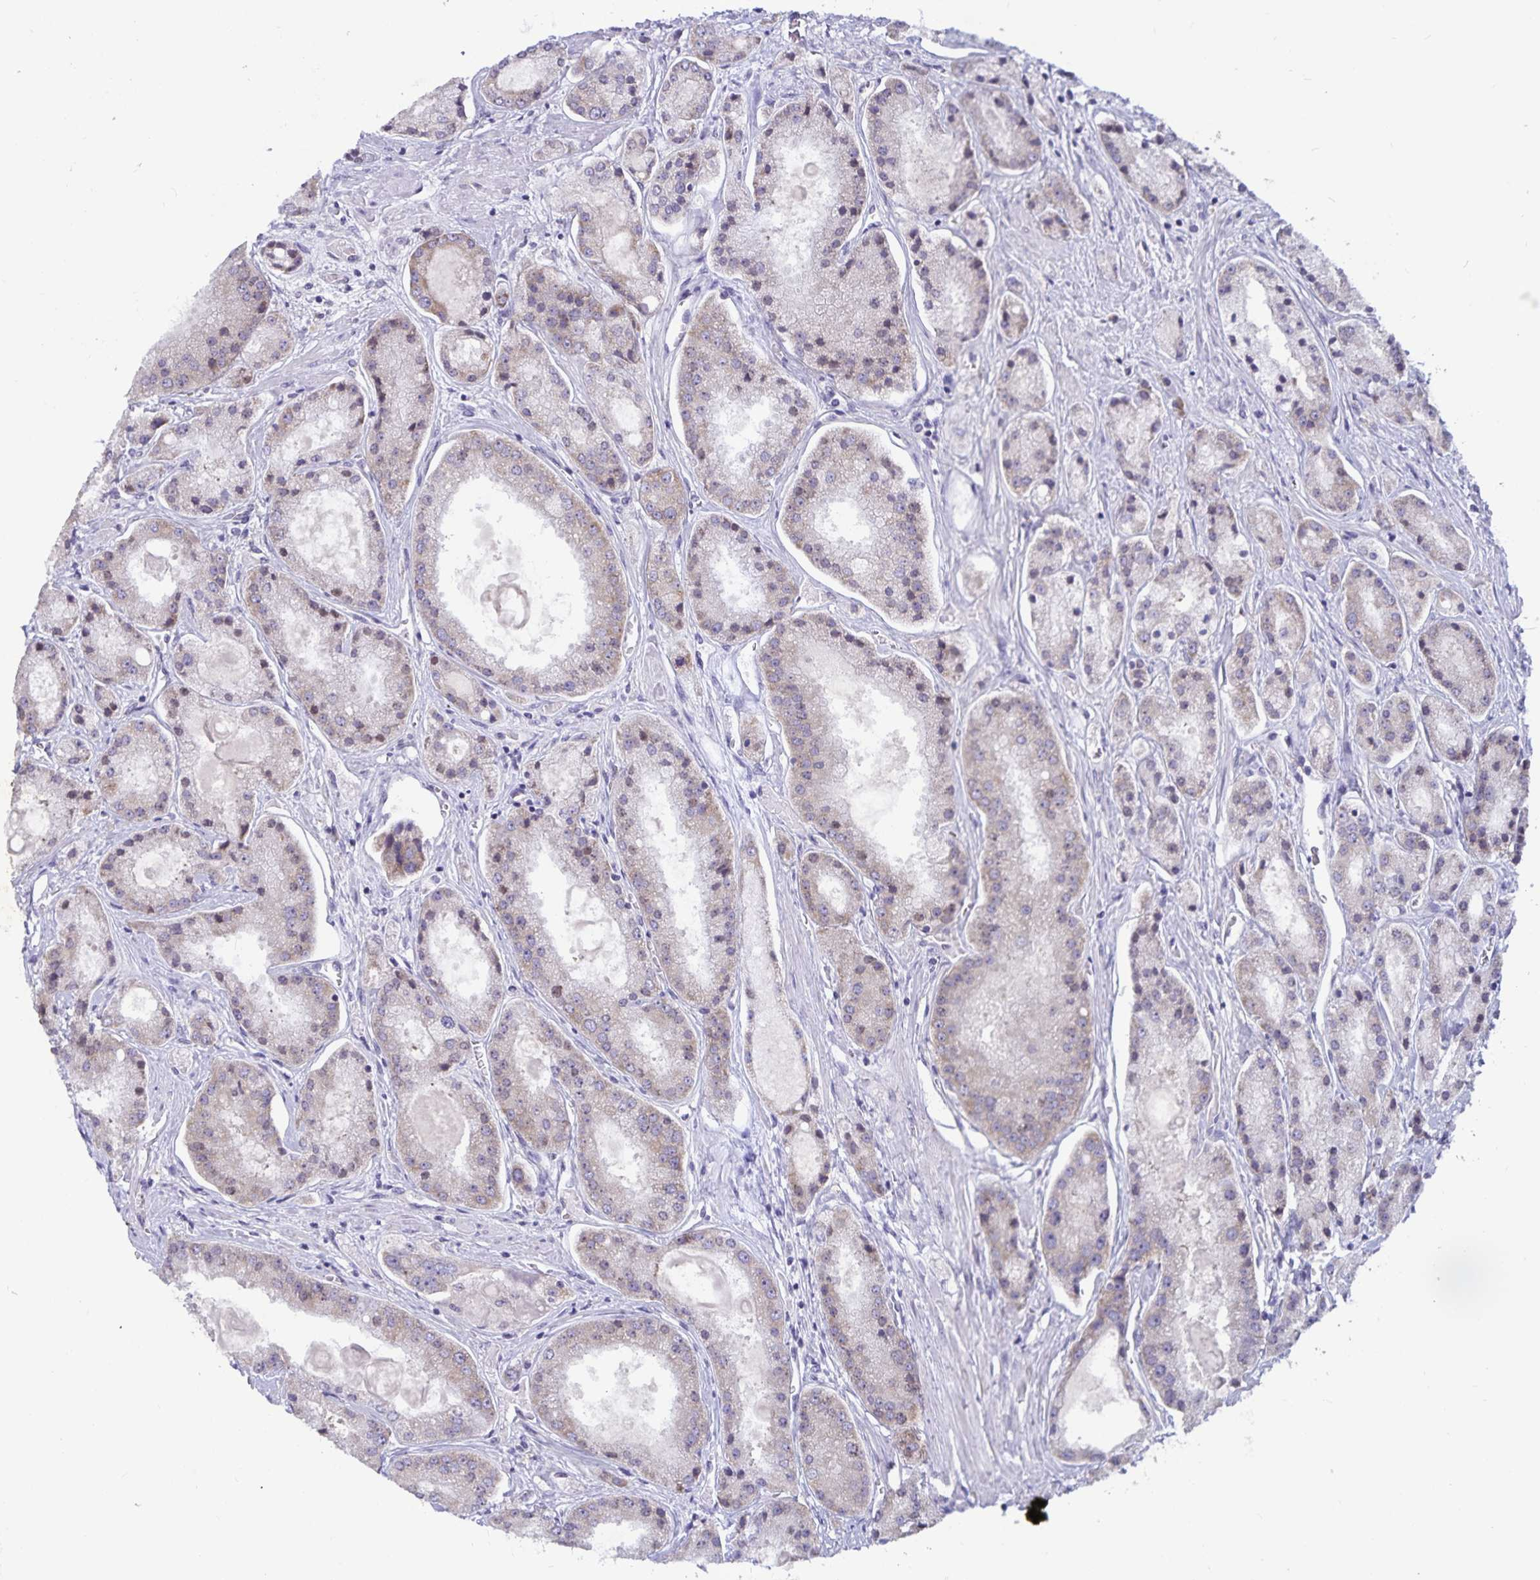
{"staining": {"intensity": "weak", "quantity": "<25%", "location": "cytoplasmic/membranous,nuclear"}, "tissue": "prostate cancer", "cell_type": "Tumor cells", "image_type": "cancer", "snomed": [{"axis": "morphology", "description": "Adenocarcinoma, High grade"}, {"axis": "topography", "description": "Prostate"}], "caption": "Prostate adenocarcinoma (high-grade) was stained to show a protein in brown. There is no significant positivity in tumor cells.", "gene": "FAM120A", "patient": {"sex": "male", "age": 67}}